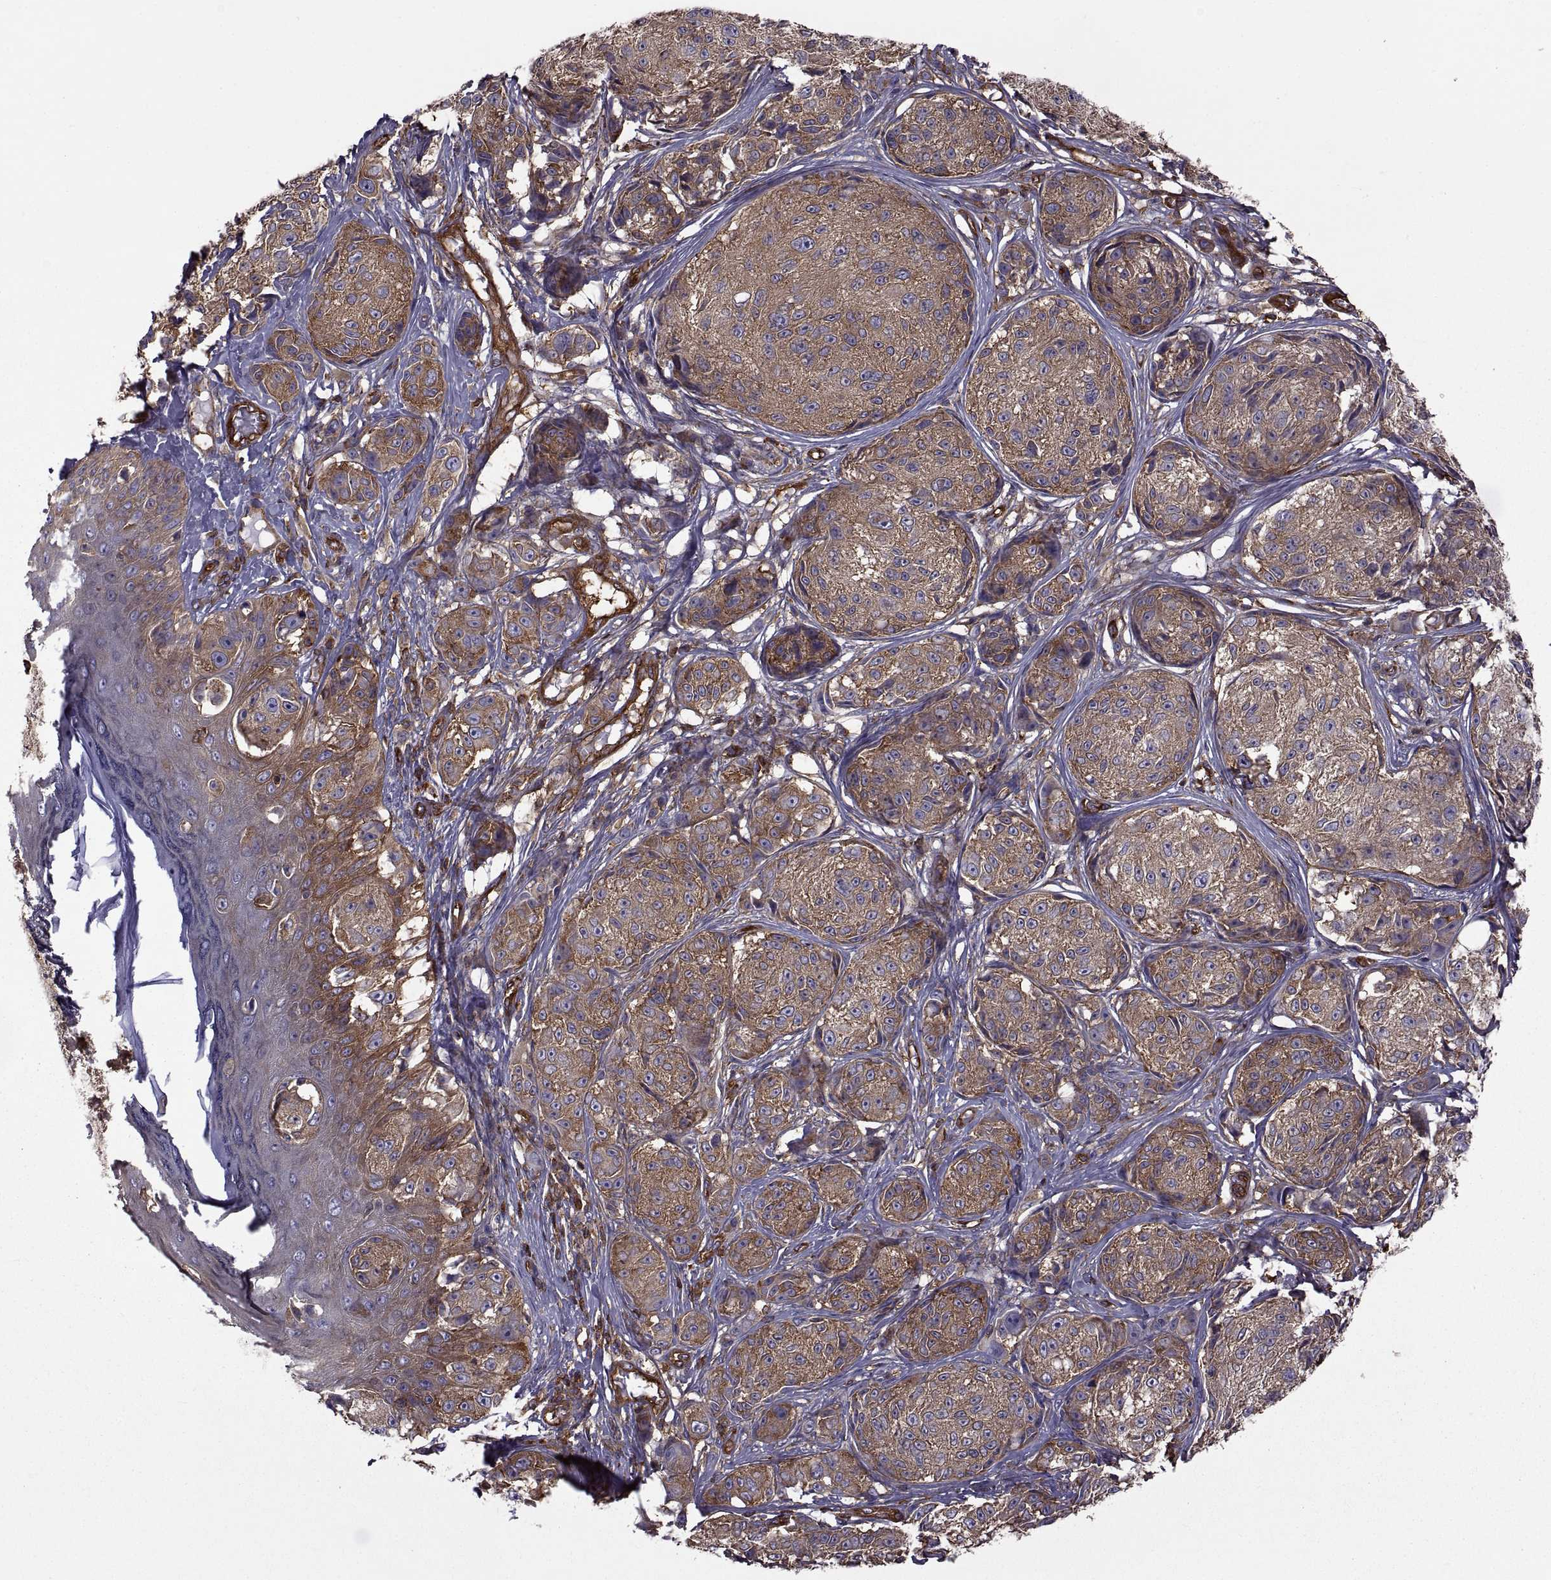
{"staining": {"intensity": "strong", "quantity": ">75%", "location": "cytoplasmic/membranous"}, "tissue": "melanoma", "cell_type": "Tumor cells", "image_type": "cancer", "snomed": [{"axis": "morphology", "description": "Malignant melanoma, NOS"}, {"axis": "topography", "description": "Skin"}], "caption": "The micrograph shows staining of melanoma, revealing strong cytoplasmic/membranous protein positivity (brown color) within tumor cells.", "gene": "MYH9", "patient": {"sex": "male", "age": 61}}